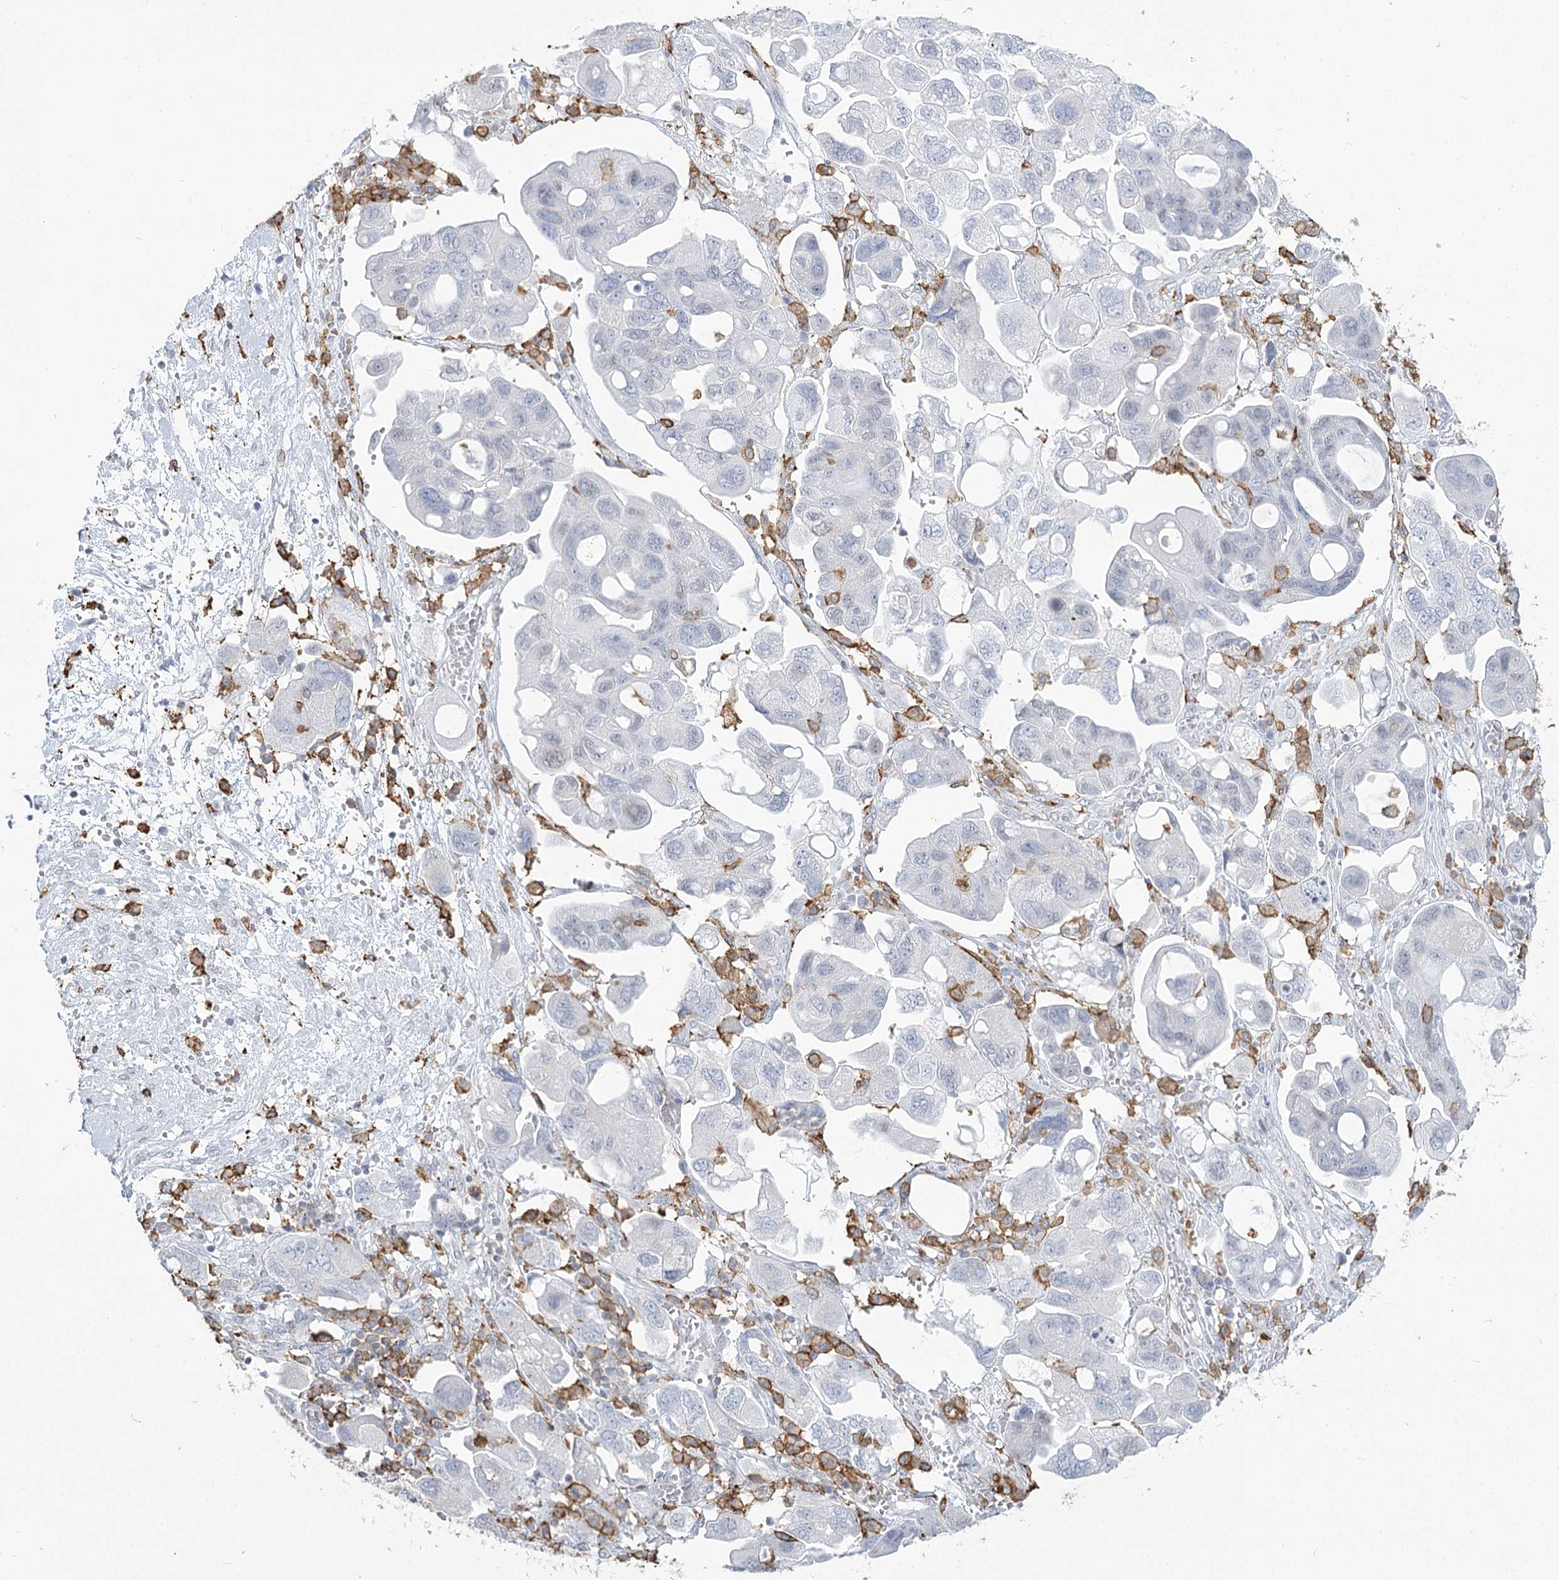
{"staining": {"intensity": "negative", "quantity": "none", "location": "none"}, "tissue": "ovarian cancer", "cell_type": "Tumor cells", "image_type": "cancer", "snomed": [{"axis": "morphology", "description": "Carcinoma, NOS"}, {"axis": "morphology", "description": "Cystadenocarcinoma, serous, NOS"}, {"axis": "topography", "description": "Ovary"}], "caption": "Immunohistochemistry (IHC) image of human carcinoma (ovarian) stained for a protein (brown), which shows no positivity in tumor cells.", "gene": "C11orf1", "patient": {"sex": "female", "age": 69}}